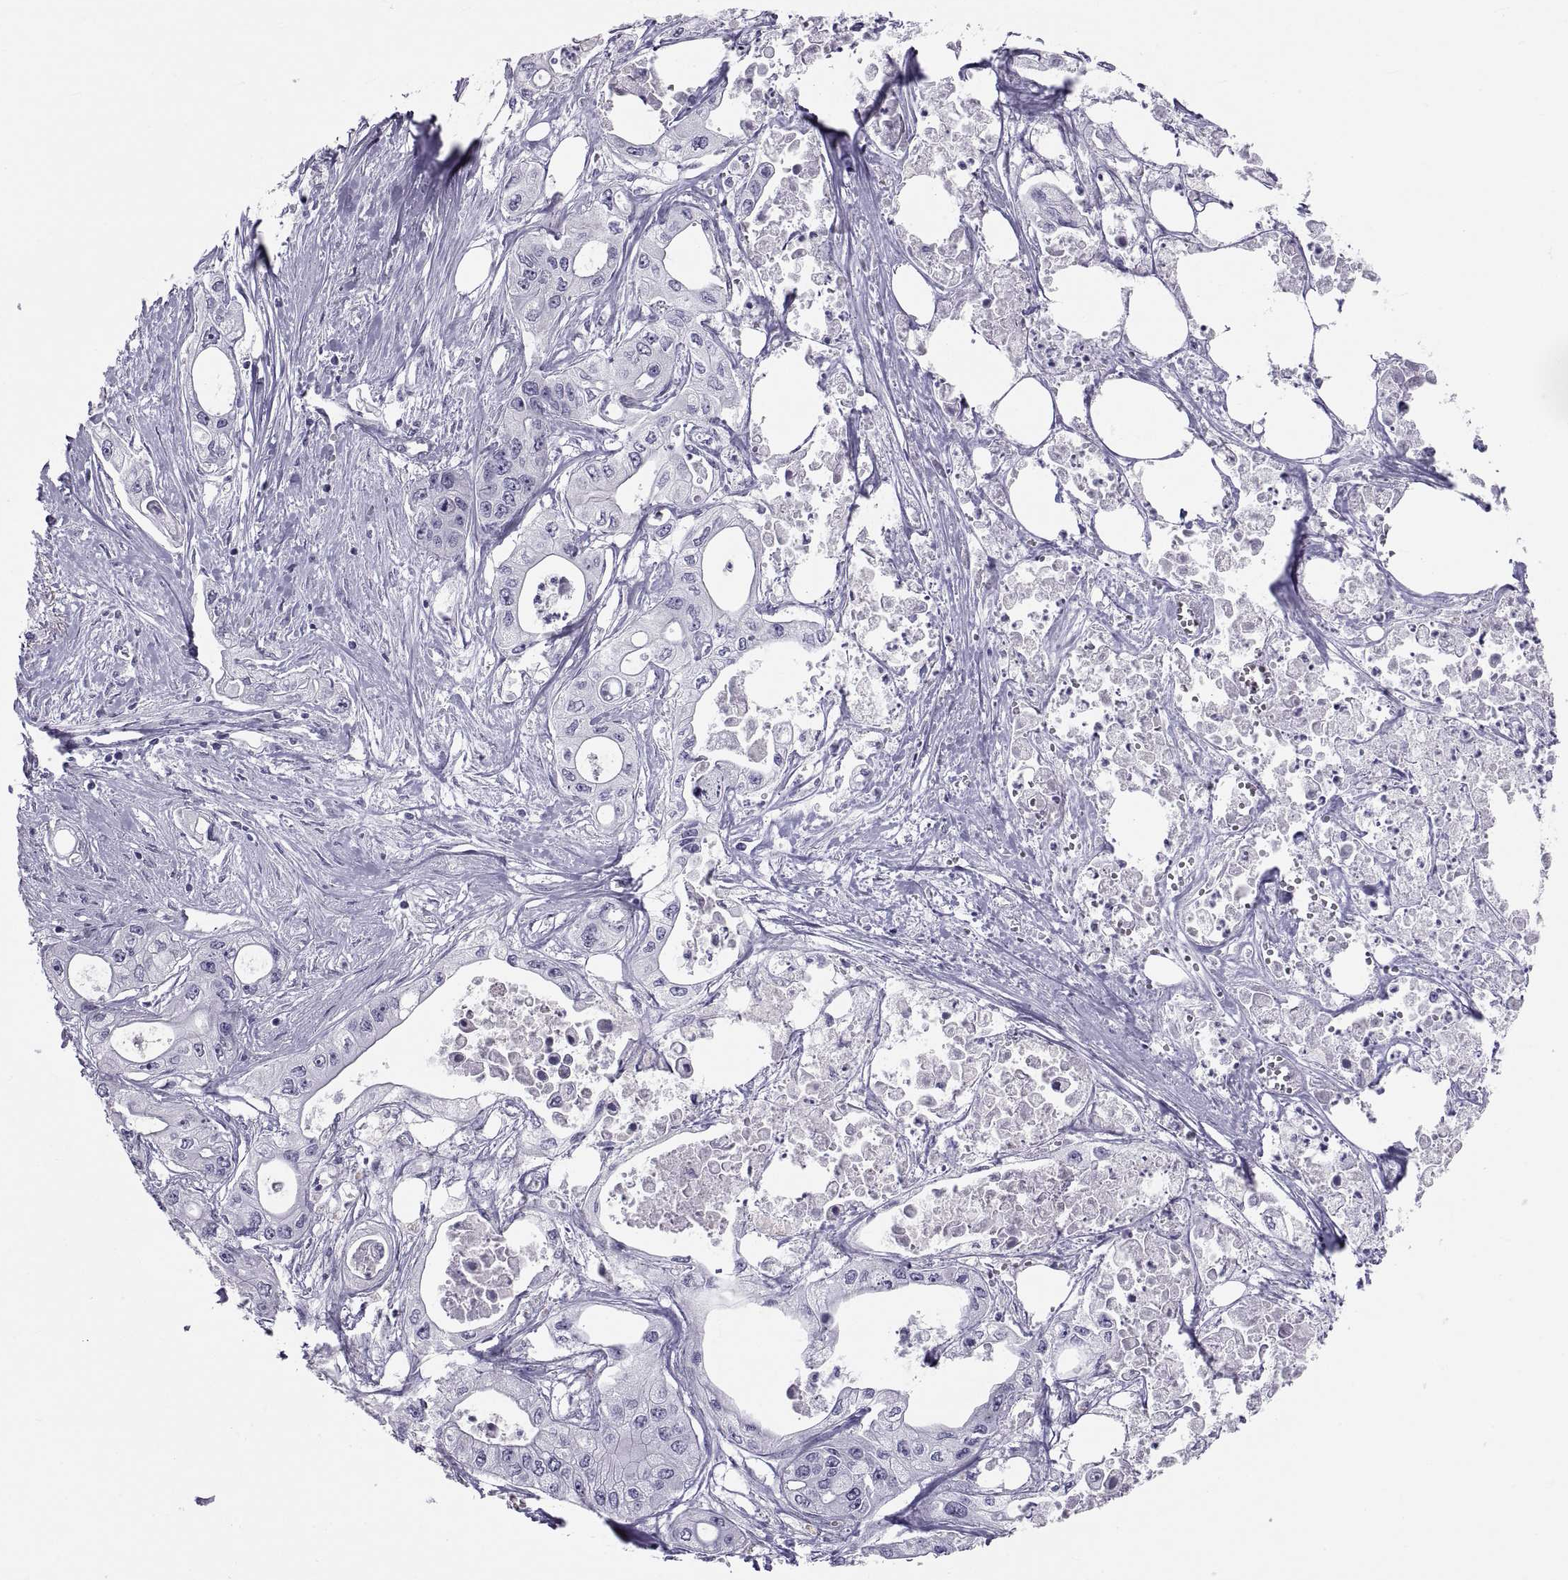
{"staining": {"intensity": "negative", "quantity": "none", "location": "none"}, "tissue": "pancreatic cancer", "cell_type": "Tumor cells", "image_type": "cancer", "snomed": [{"axis": "morphology", "description": "Adenocarcinoma, NOS"}, {"axis": "topography", "description": "Pancreas"}], "caption": "IHC of human pancreatic cancer (adenocarcinoma) displays no staining in tumor cells.", "gene": "DEFB129", "patient": {"sex": "male", "age": 70}}